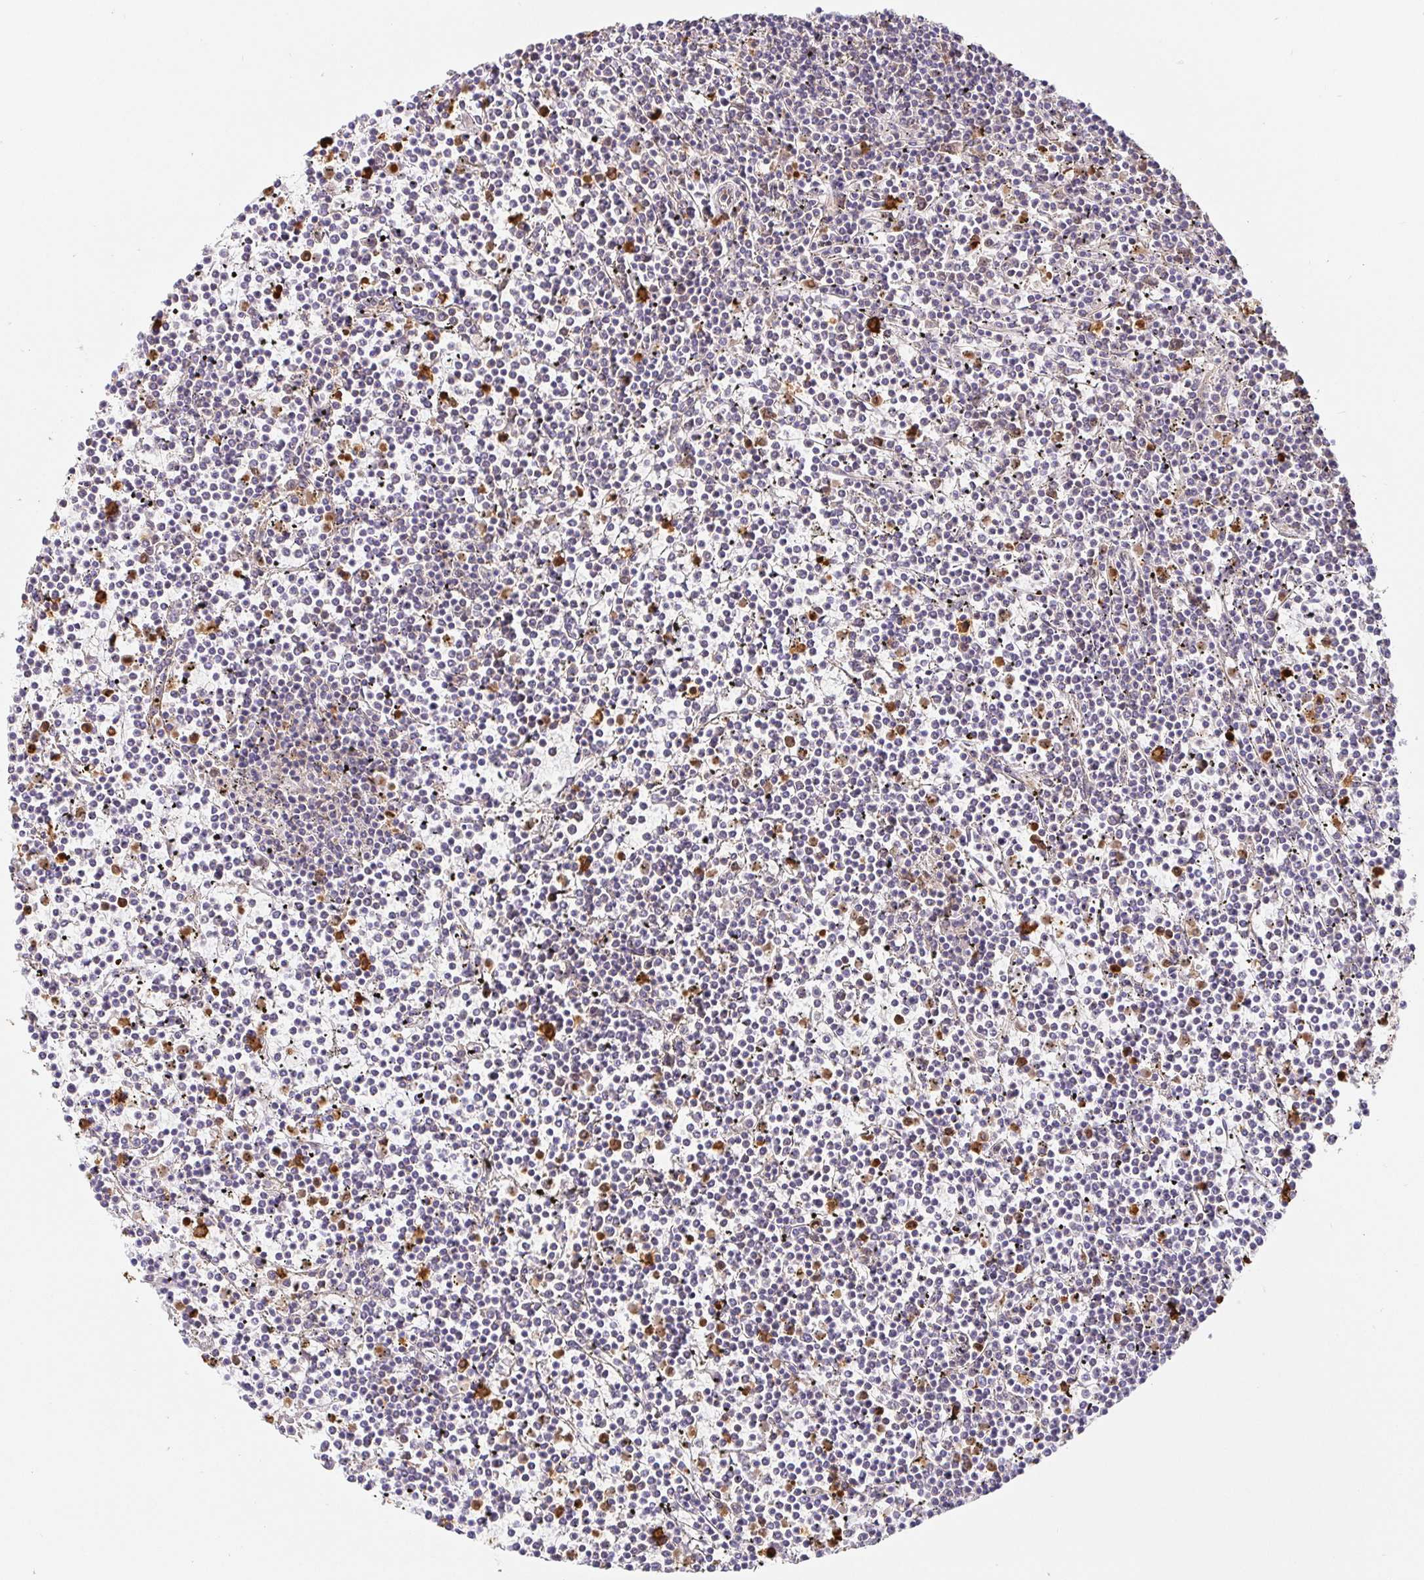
{"staining": {"intensity": "negative", "quantity": "none", "location": "none"}, "tissue": "lymphoma", "cell_type": "Tumor cells", "image_type": "cancer", "snomed": [{"axis": "morphology", "description": "Malignant lymphoma, non-Hodgkin's type, Low grade"}, {"axis": "topography", "description": "Spleen"}], "caption": "IHC of human lymphoma reveals no staining in tumor cells.", "gene": "PDPK1", "patient": {"sex": "female", "age": 19}}